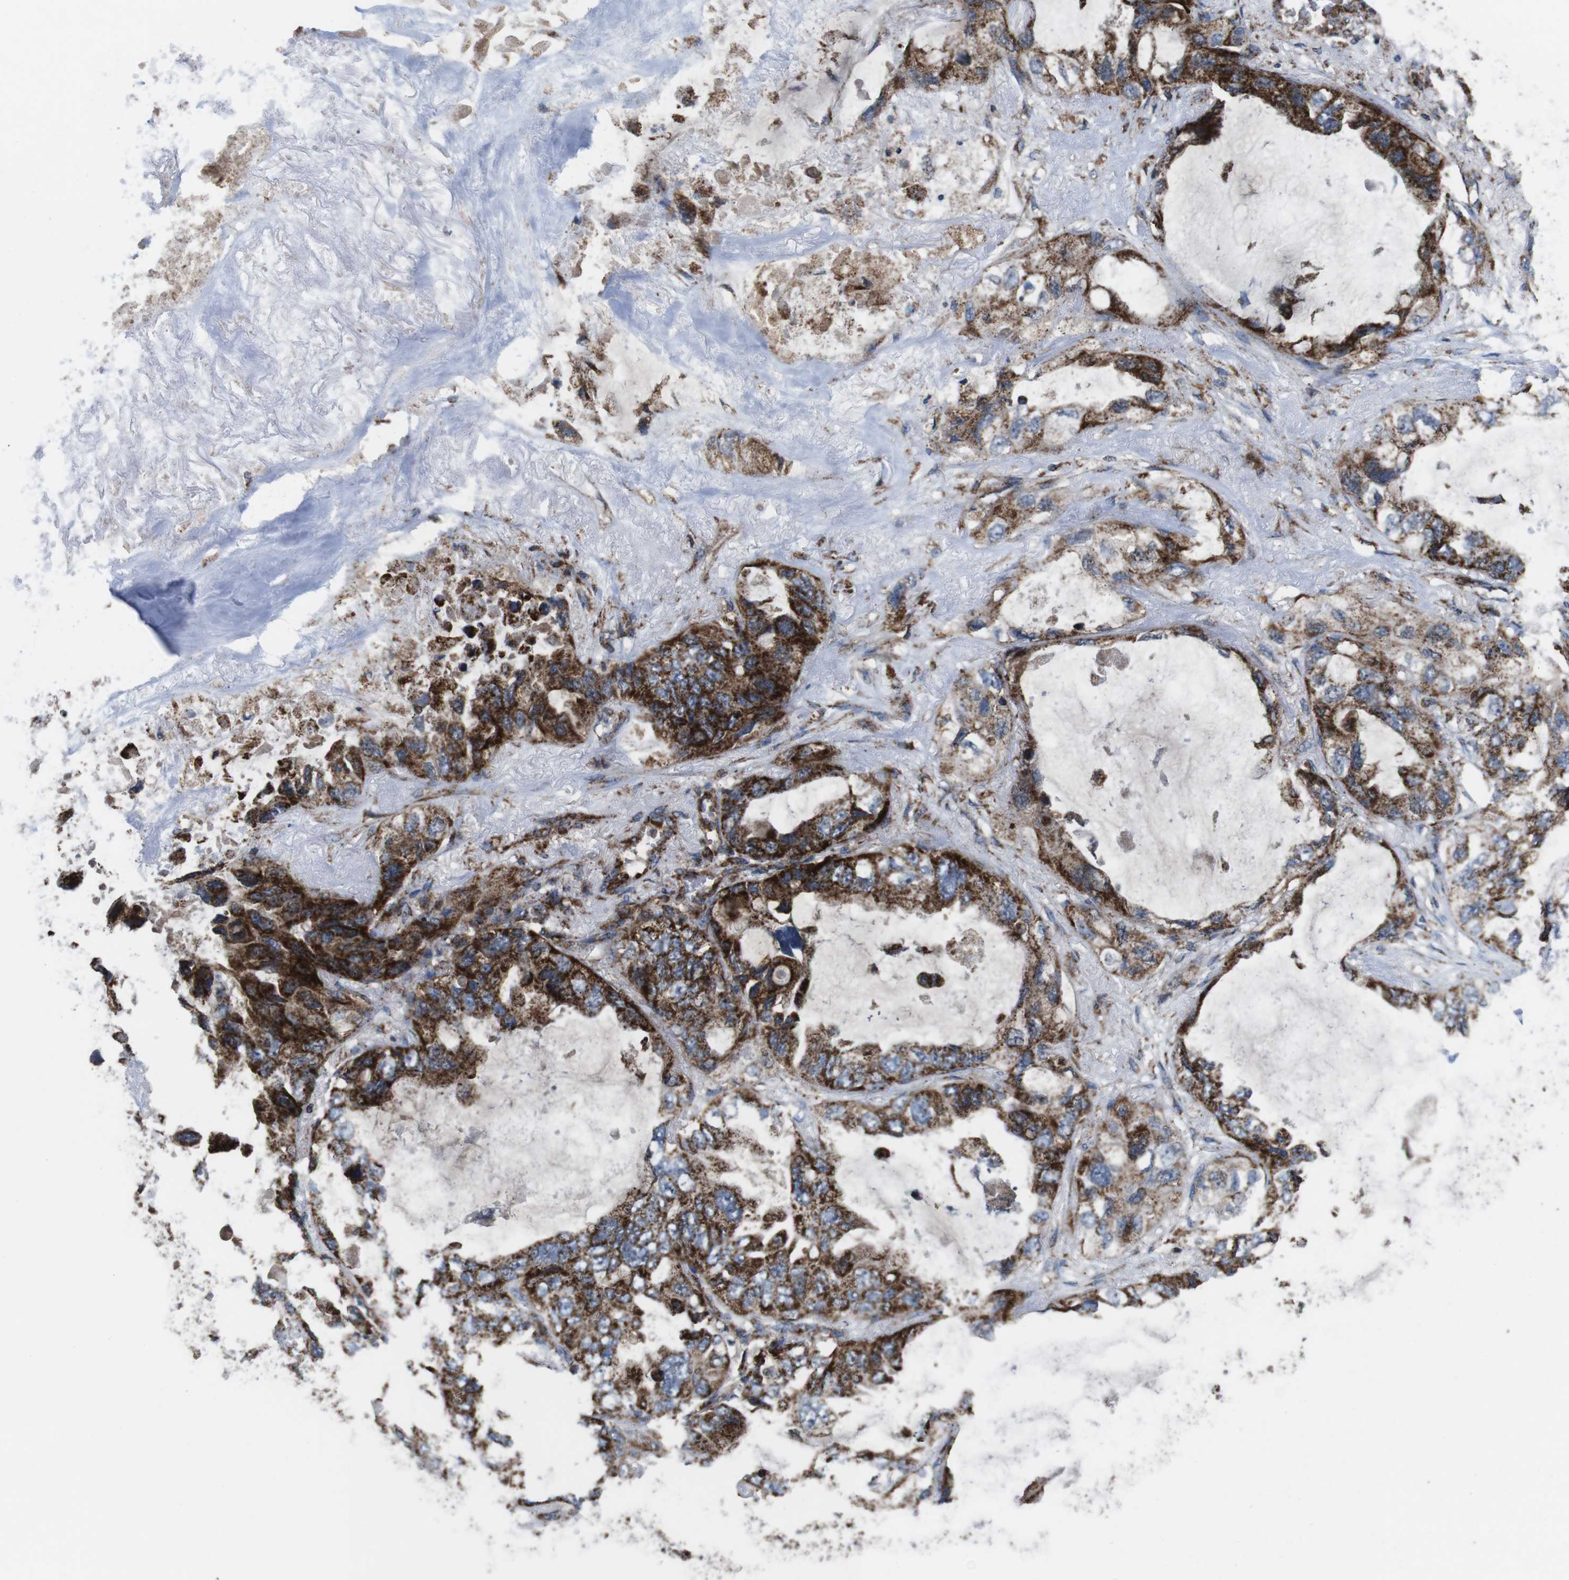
{"staining": {"intensity": "strong", "quantity": "25%-75%", "location": "cytoplasmic/membranous"}, "tissue": "lung cancer", "cell_type": "Tumor cells", "image_type": "cancer", "snomed": [{"axis": "morphology", "description": "Squamous cell carcinoma, NOS"}, {"axis": "topography", "description": "Lung"}], "caption": "Immunohistochemistry image of human lung squamous cell carcinoma stained for a protein (brown), which shows high levels of strong cytoplasmic/membranous staining in about 25%-75% of tumor cells.", "gene": "HK1", "patient": {"sex": "female", "age": 73}}